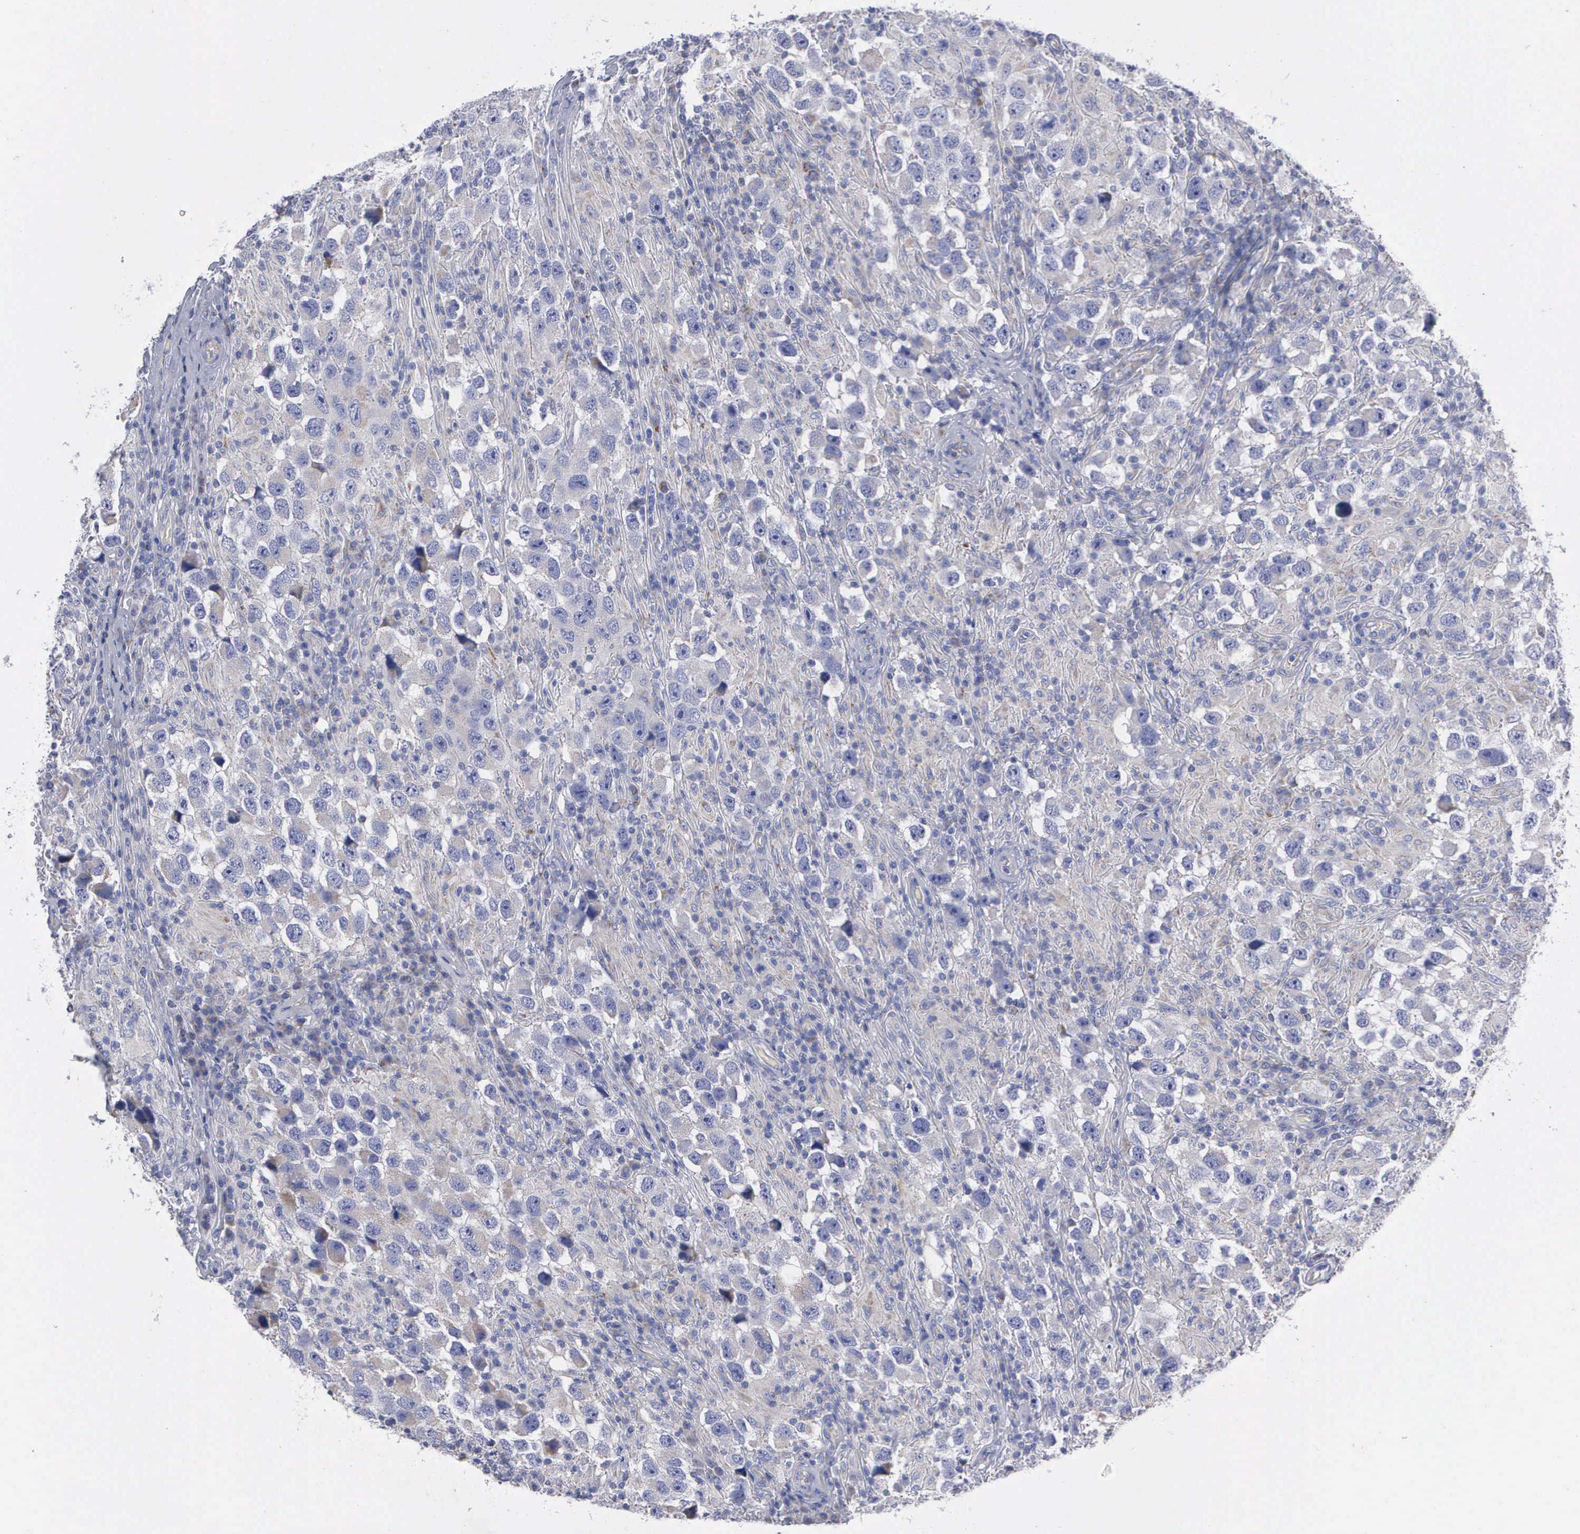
{"staining": {"intensity": "negative", "quantity": "none", "location": "none"}, "tissue": "testis cancer", "cell_type": "Tumor cells", "image_type": "cancer", "snomed": [{"axis": "morphology", "description": "Carcinoma, Embryonal, NOS"}, {"axis": "topography", "description": "Testis"}], "caption": "Image shows no protein expression in tumor cells of testis embryonal carcinoma tissue.", "gene": "APOOL", "patient": {"sex": "male", "age": 21}}